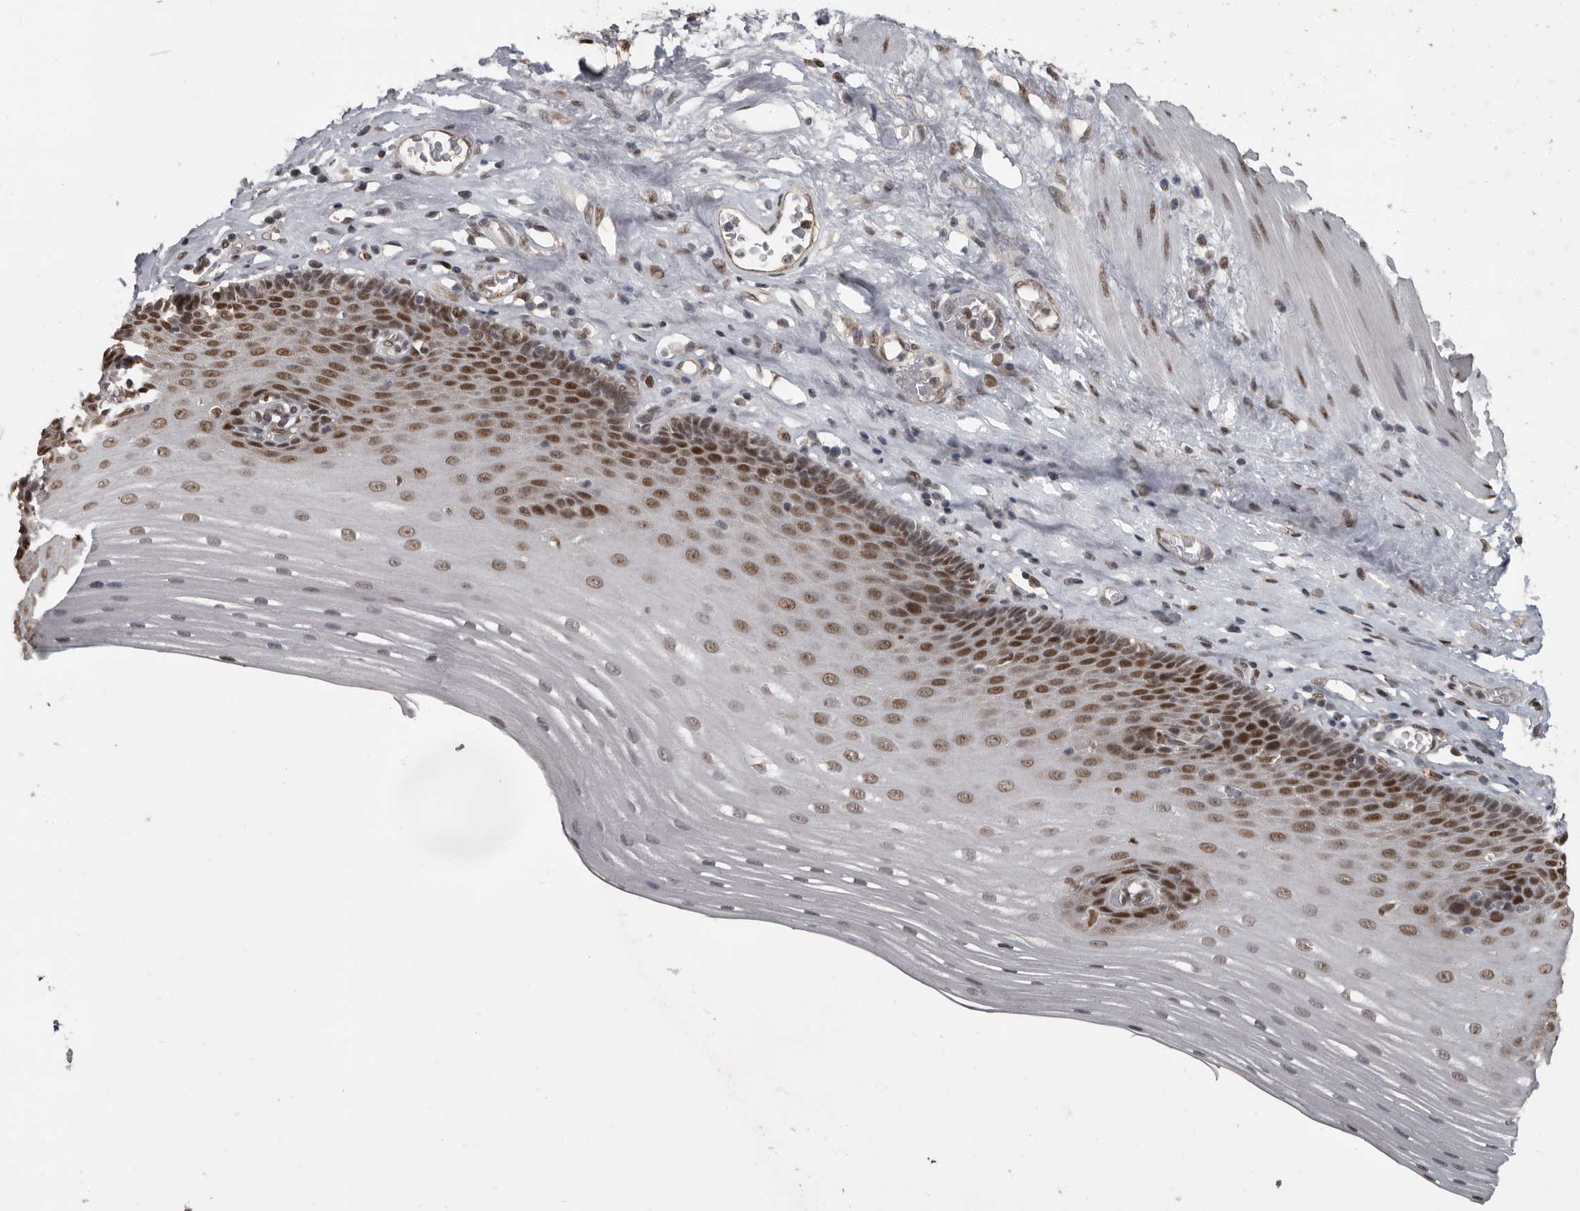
{"staining": {"intensity": "strong", "quantity": "25%-75%", "location": "nuclear"}, "tissue": "esophagus", "cell_type": "Squamous epithelial cells", "image_type": "normal", "snomed": [{"axis": "morphology", "description": "Normal tissue, NOS"}, {"axis": "topography", "description": "Esophagus"}], "caption": "Immunohistochemistry photomicrograph of unremarkable esophagus stained for a protein (brown), which displays high levels of strong nuclear positivity in approximately 25%-75% of squamous epithelial cells.", "gene": "CHD1L", "patient": {"sex": "male", "age": 62}}